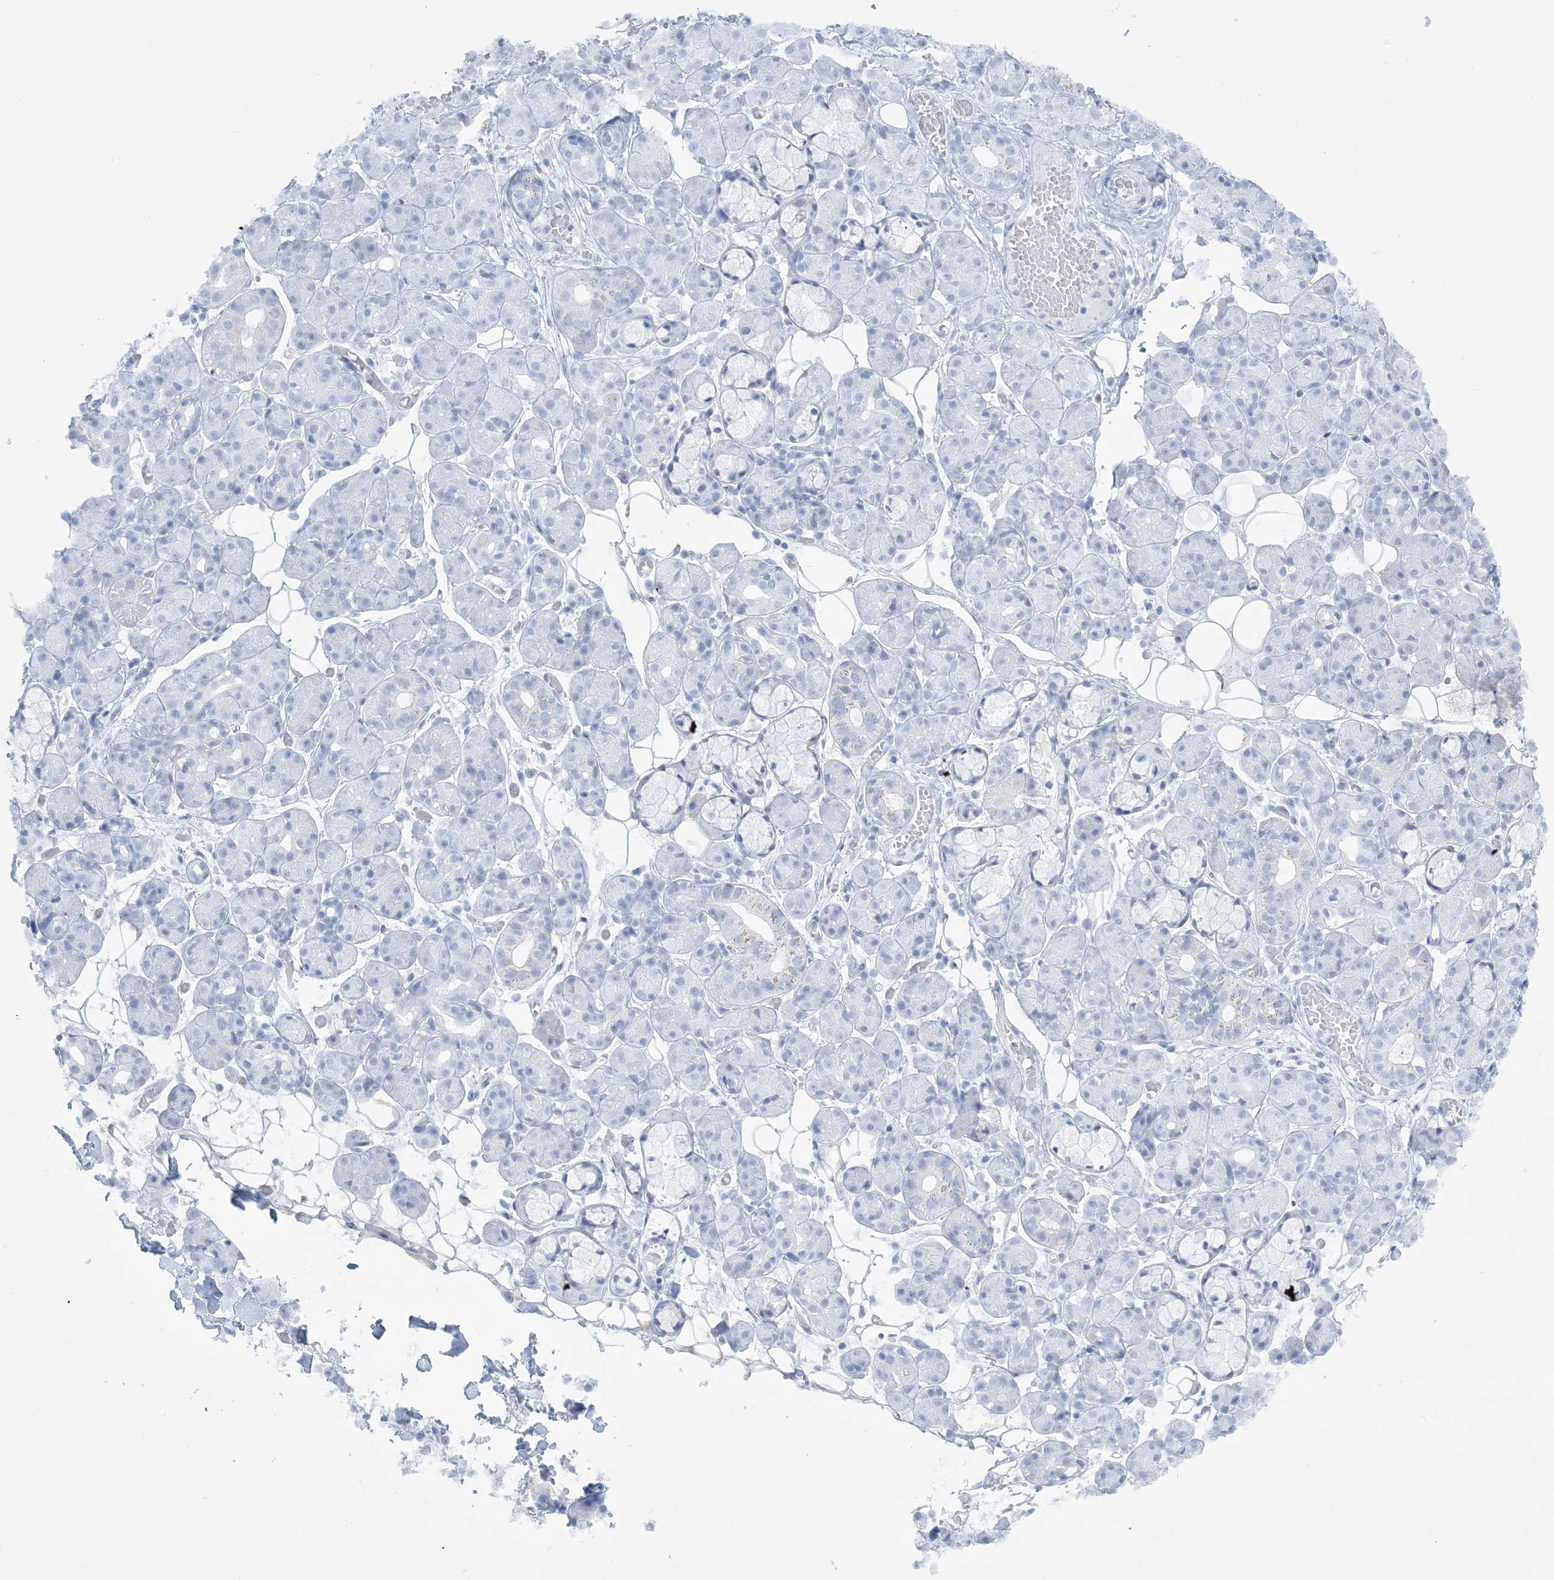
{"staining": {"intensity": "negative", "quantity": "none", "location": "none"}, "tissue": "salivary gland", "cell_type": "Glandular cells", "image_type": "normal", "snomed": [{"axis": "morphology", "description": "Normal tissue, NOS"}, {"axis": "topography", "description": "Salivary gland"}], "caption": "Immunohistochemistry micrograph of benign salivary gland stained for a protein (brown), which demonstrates no staining in glandular cells.", "gene": "AGXT", "patient": {"sex": "male", "age": 63}}